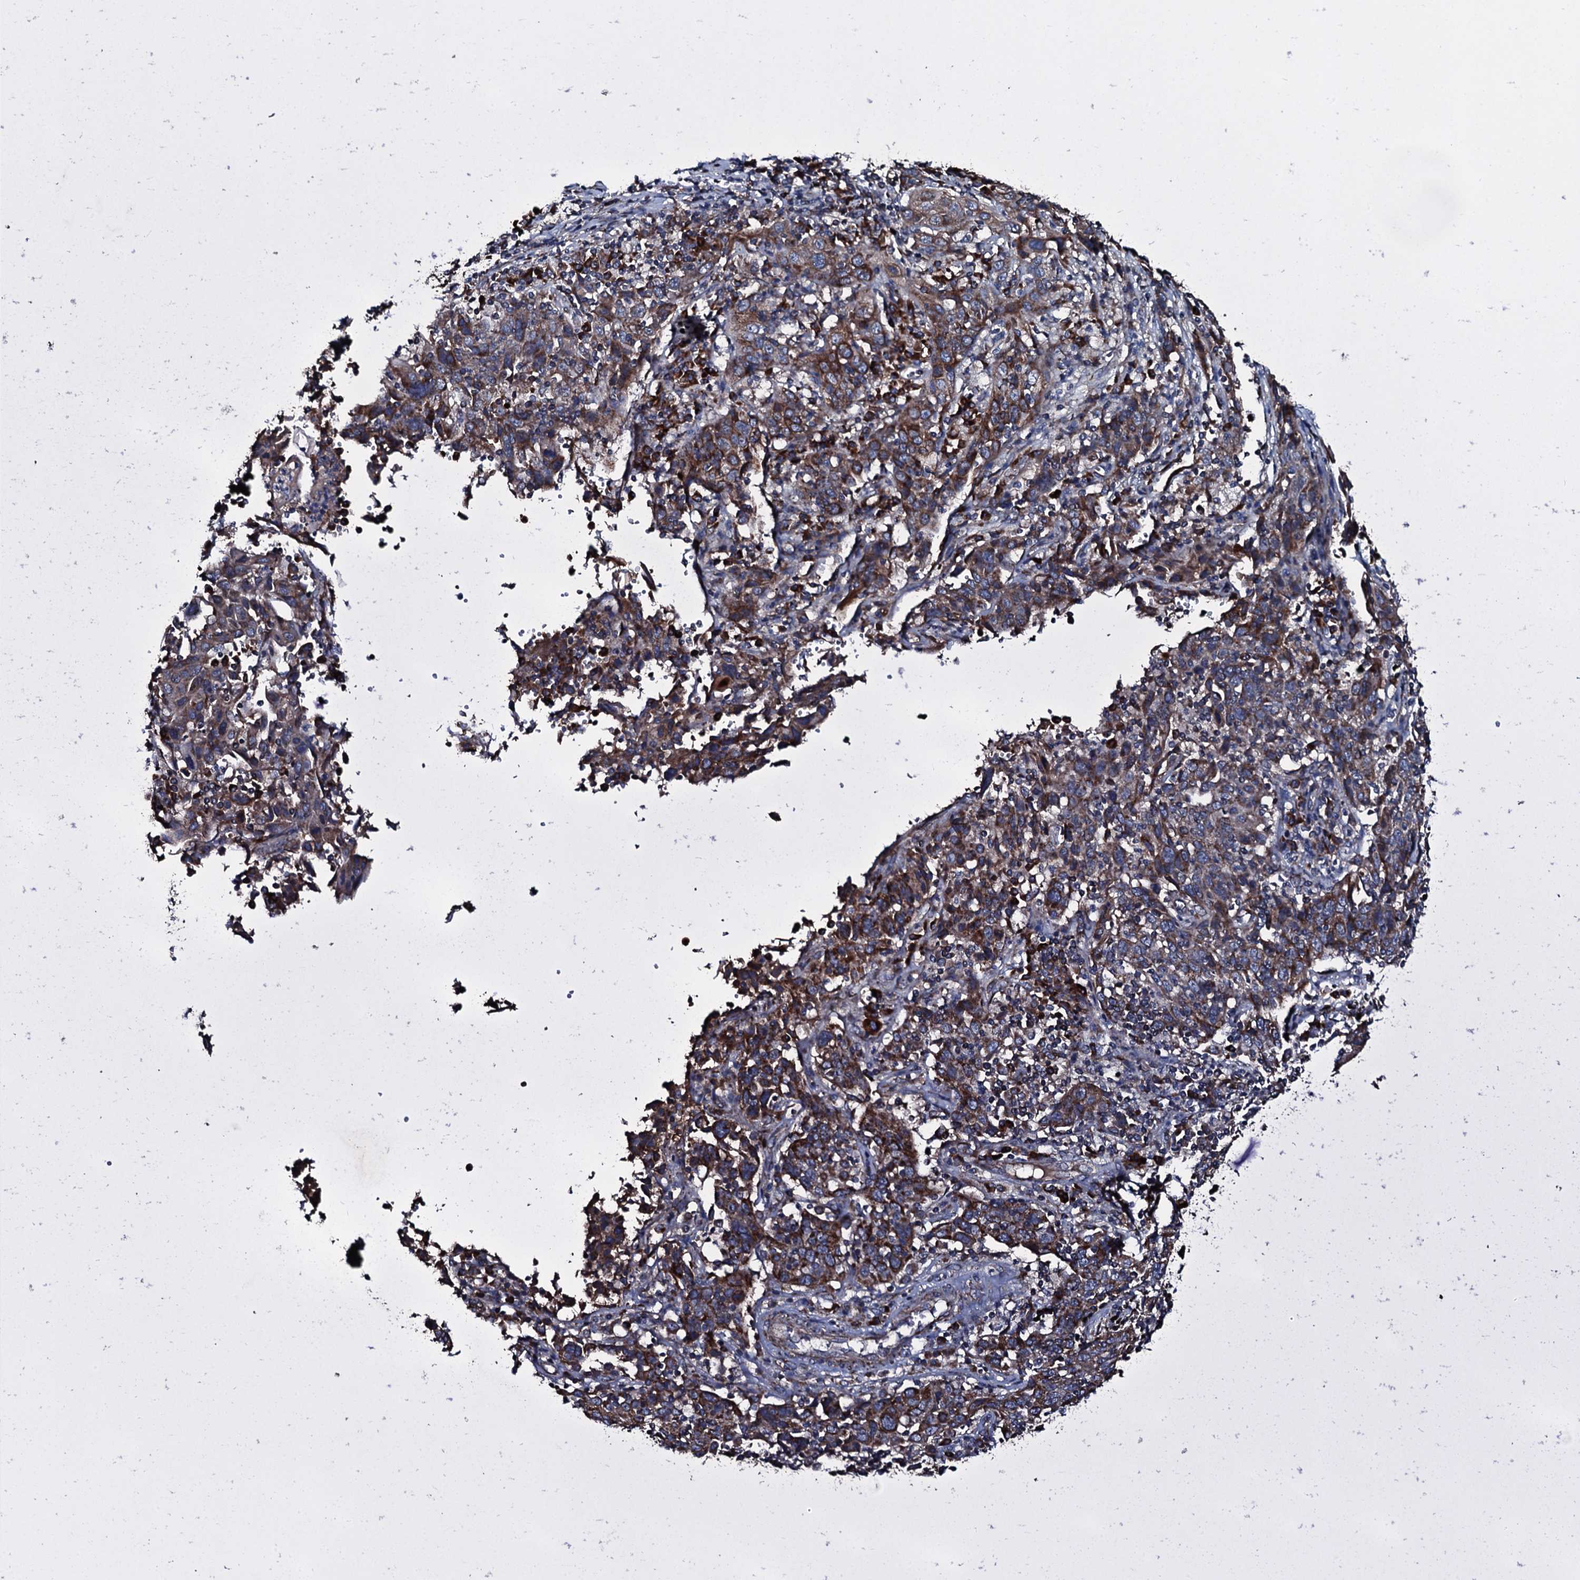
{"staining": {"intensity": "strong", "quantity": "25%-75%", "location": "cytoplasmic/membranous"}, "tissue": "cervical cancer", "cell_type": "Tumor cells", "image_type": "cancer", "snomed": [{"axis": "morphology", "description": "Squamous cell carcinoma, NOS"}, {"axis": "topography", "description": "Cervix"}], "caption": "DAB immunohistochemical staining of human cervical cancer (squamous cell carcinoma) displays strong cytoplasmic/membranous protein positivity in about 25%-75% of tumor cells.", "gene": "ACSS3", "patient": {"sex": "female", "age": 46}}